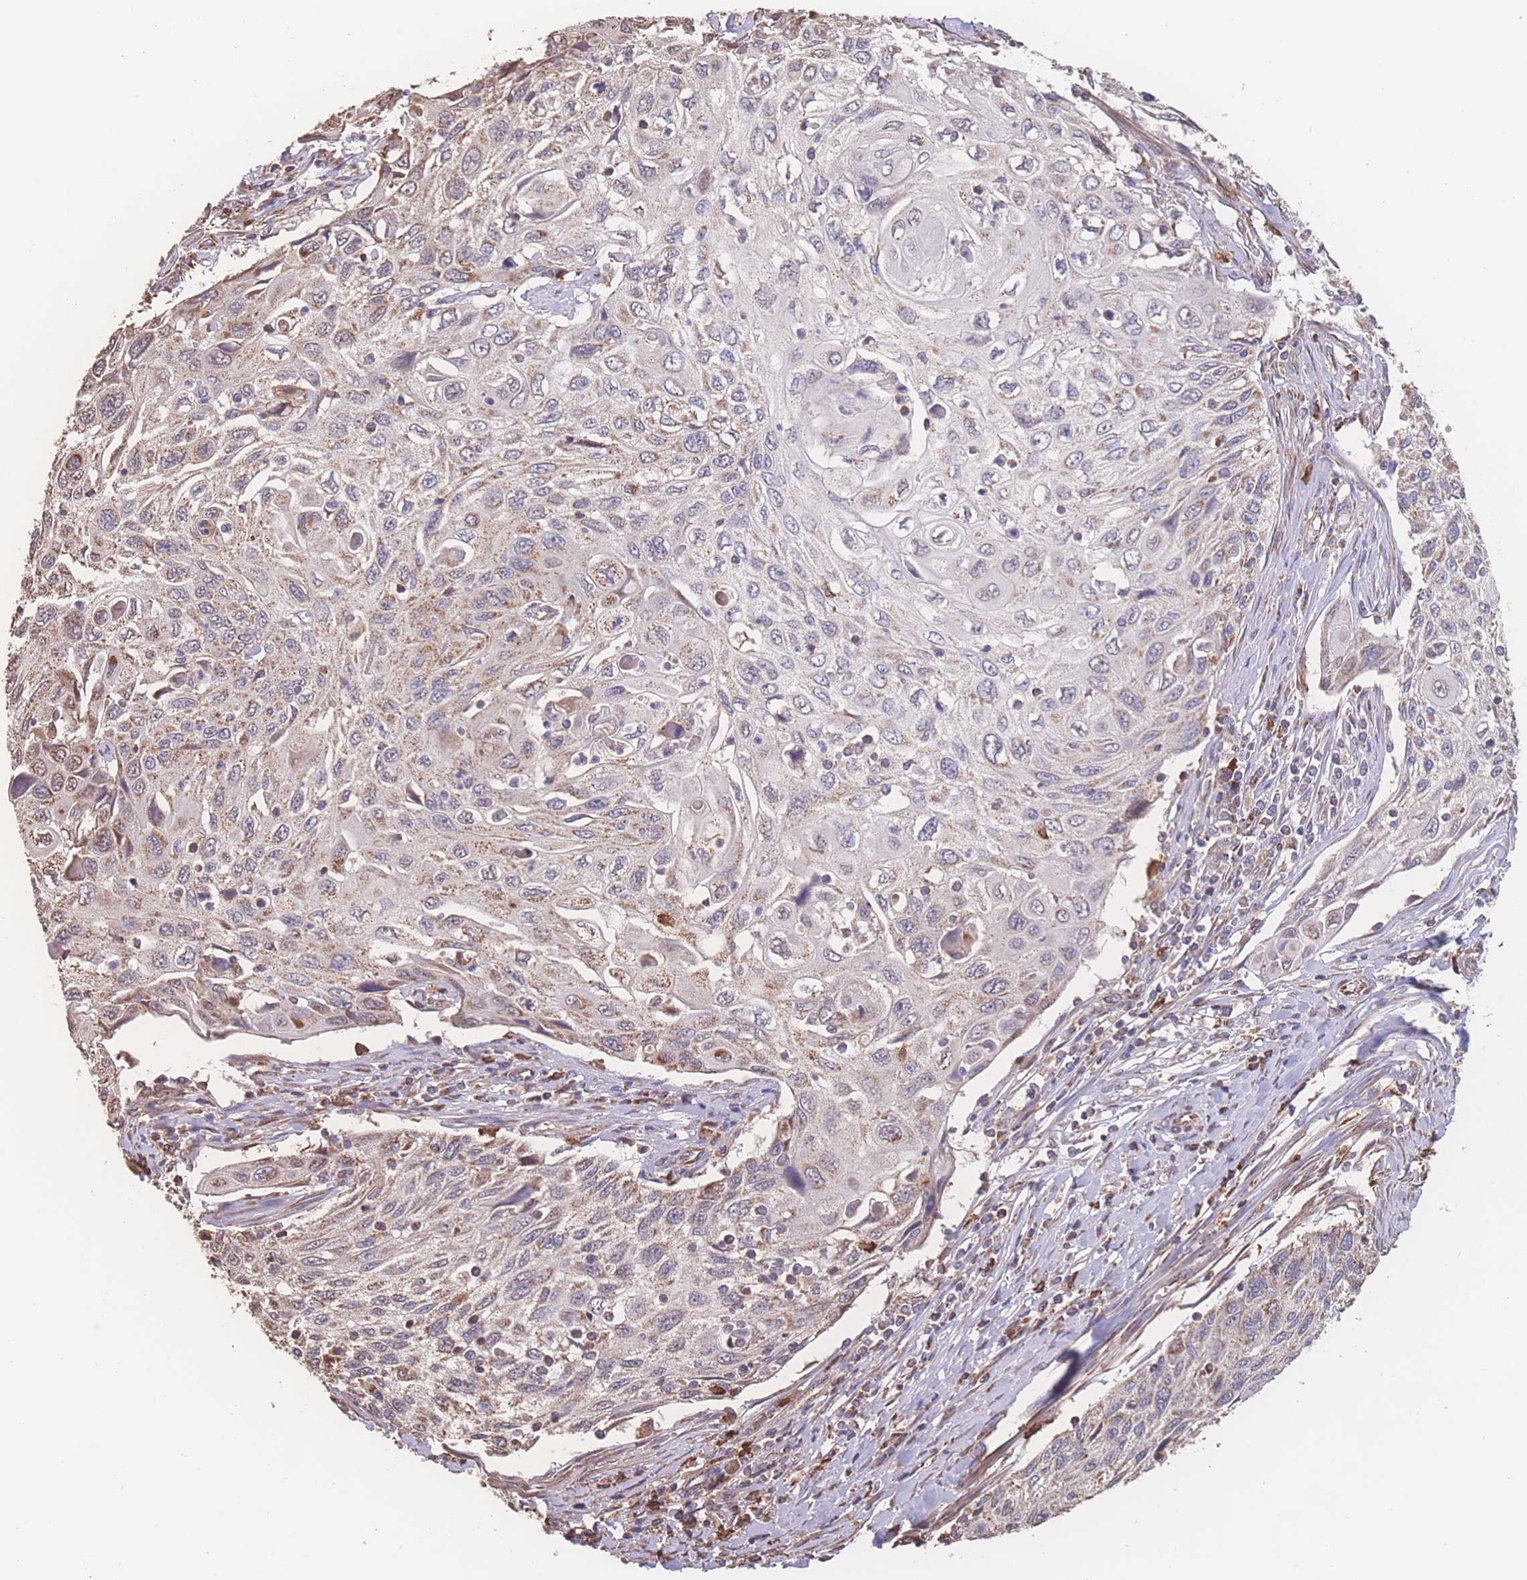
{"staining": {"intensity": "moderate", "quantity": "<25%", "location": "cytoplasmic/membranous"}, "tissue": "cervical cancer", "cell_type": "Tumor cells", "image_type": "cancer", "snomed": [{"axis": "morphology", "description": "Squamous cell carcinoma, NOS"}, {"axis": "topography", "description": "Cervix"}], "caption": "Cervical cancer (squamous cell carcinoma) stained with DAB immunohistochemistry exhibits low levels of moderate cytoplasmic/membranous positivity in approximately <25% of tumor cells.", "gene": "SGSM3", "patient": {"sex": "female", "age": 70}}